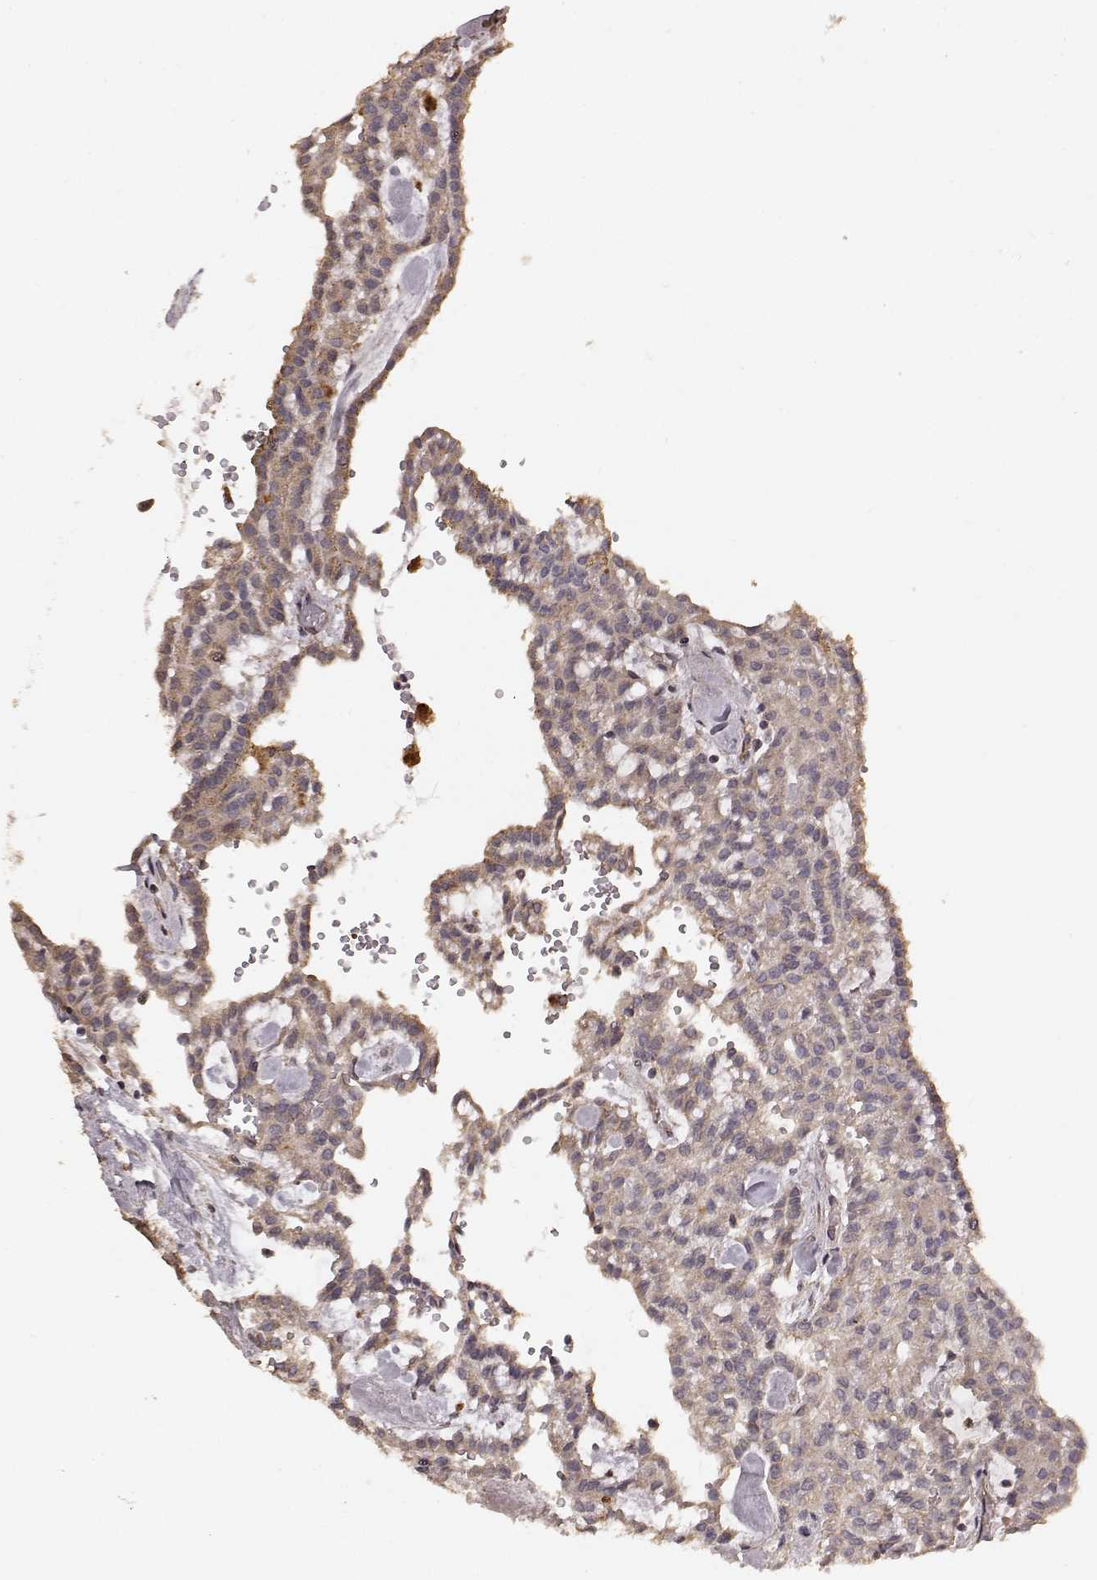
{"staining": {"intensity": "moderate", "quantity": "25%-75%", "location": "cytoplasmic/membranous"}, "tissue": "renal cancer", "cell_type": "Tumor cells", "image_type": "cancer", "snomed": [{"axis": "morphology", "description": "Adenocarcinoma, NOS"}, {"axis": "topography", "description": "Kidney"}], "caption": "IHC (DAB (3,3'-diaminobenzidine)) staining of renal adenocarcinoma demonstrates moderate cytoplasmic/membranous protein positivity in approximately 25%-75% of tumor cells.", "gene": "USP15", "patient": {"sex": "male", "age": 63}}